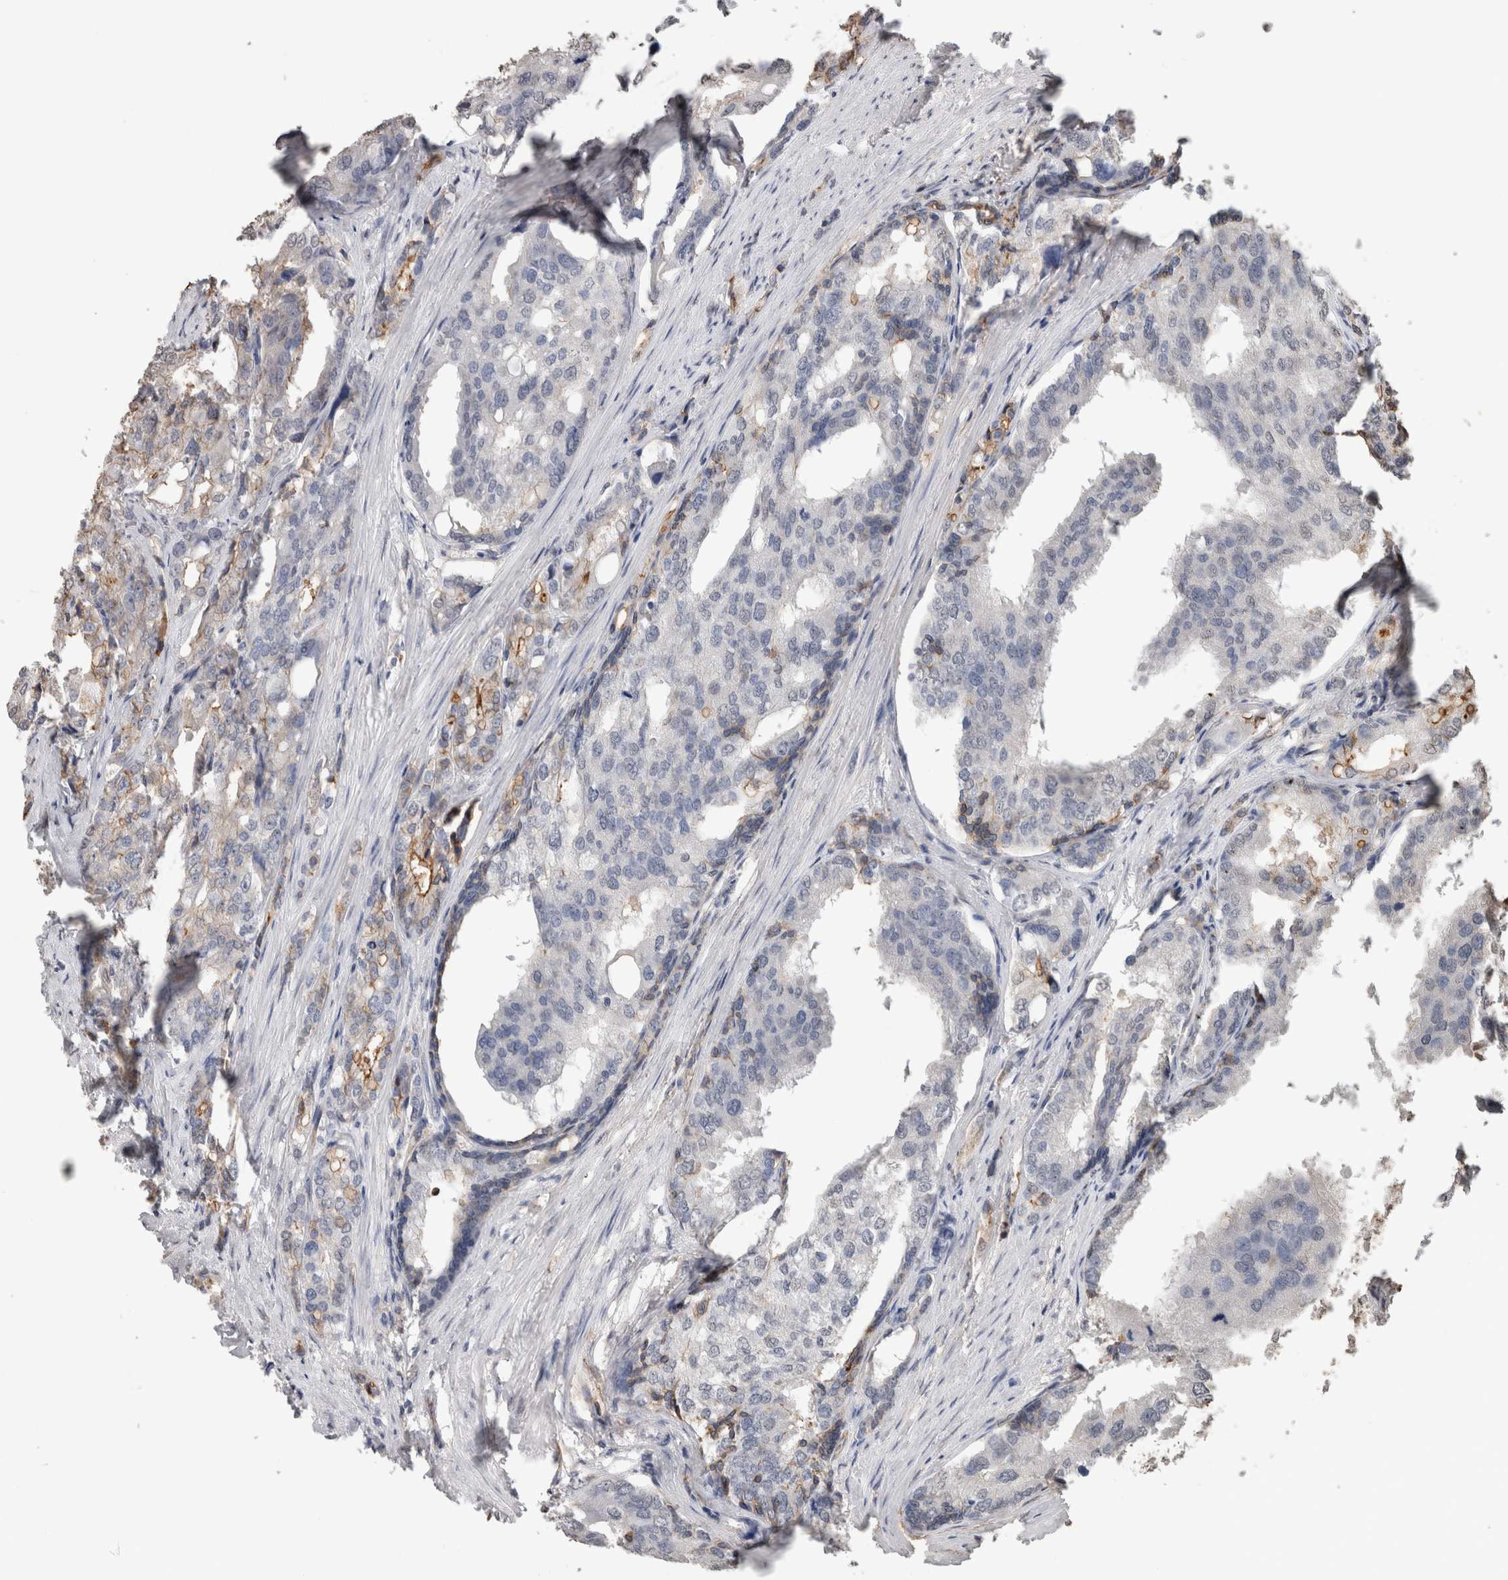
{"staining": {"intensity": "moderate", "quantity": "<25%", "location": "cytoplasmic/membranous"}, "tissue": "prostate cancer", "cell_type": "Tumor cells", "image_type": "cancer", "snomed": [{"axis": "morphology", "description": "Adenocarcinoma, High grade"}, {"axis": "topography", "description": "Prostate"}], "caption": "Immunohistochemical staining of human prostate cancer displays low levels of moderate cytoplasmic/membranous staining in approximately <25% of tumor cells.", "gene": "S100A10", "patient": {"sex": "male", "age": 50}}